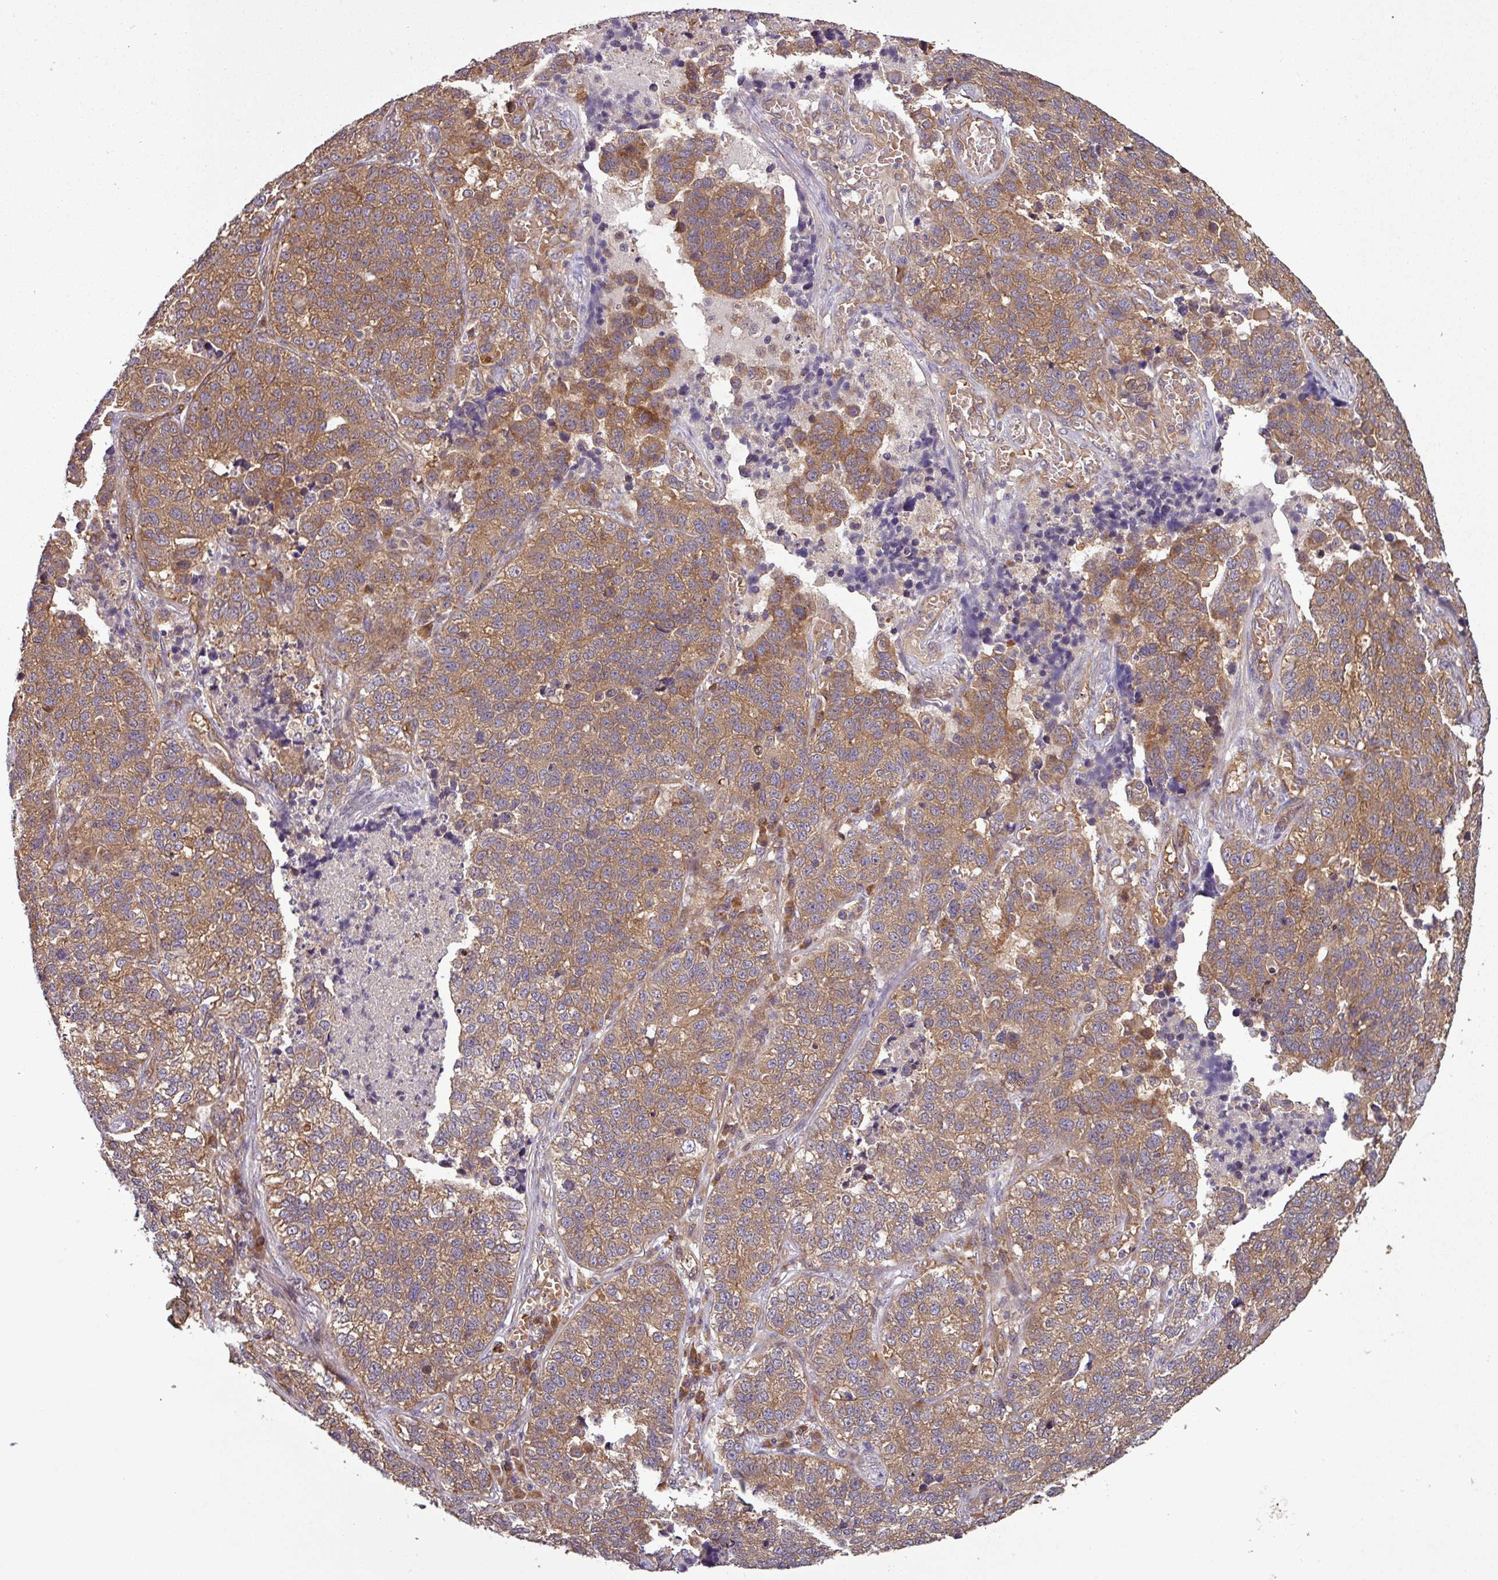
{"staining": {"intensity": "moderate", "quantity": ">75%", "location": "cytoplasmic/membranous"}, "tissue": "lung cancer", "cell_type": "Tumor cells", "image_type": "cancer", "snomed": [{"axis": "morphology", "description": "Adenocarcinoma, NOS"}, {"axis": "topography", "description": "Lung"}], "caption": "Immunohistochemical staining of human lung cancer exhibits moderate cytoplasmic/membranous protein positivity in about >75% of tumor cells.", "gene": "SIRPB2", "patient": {"sex": "male", "age": 49}}